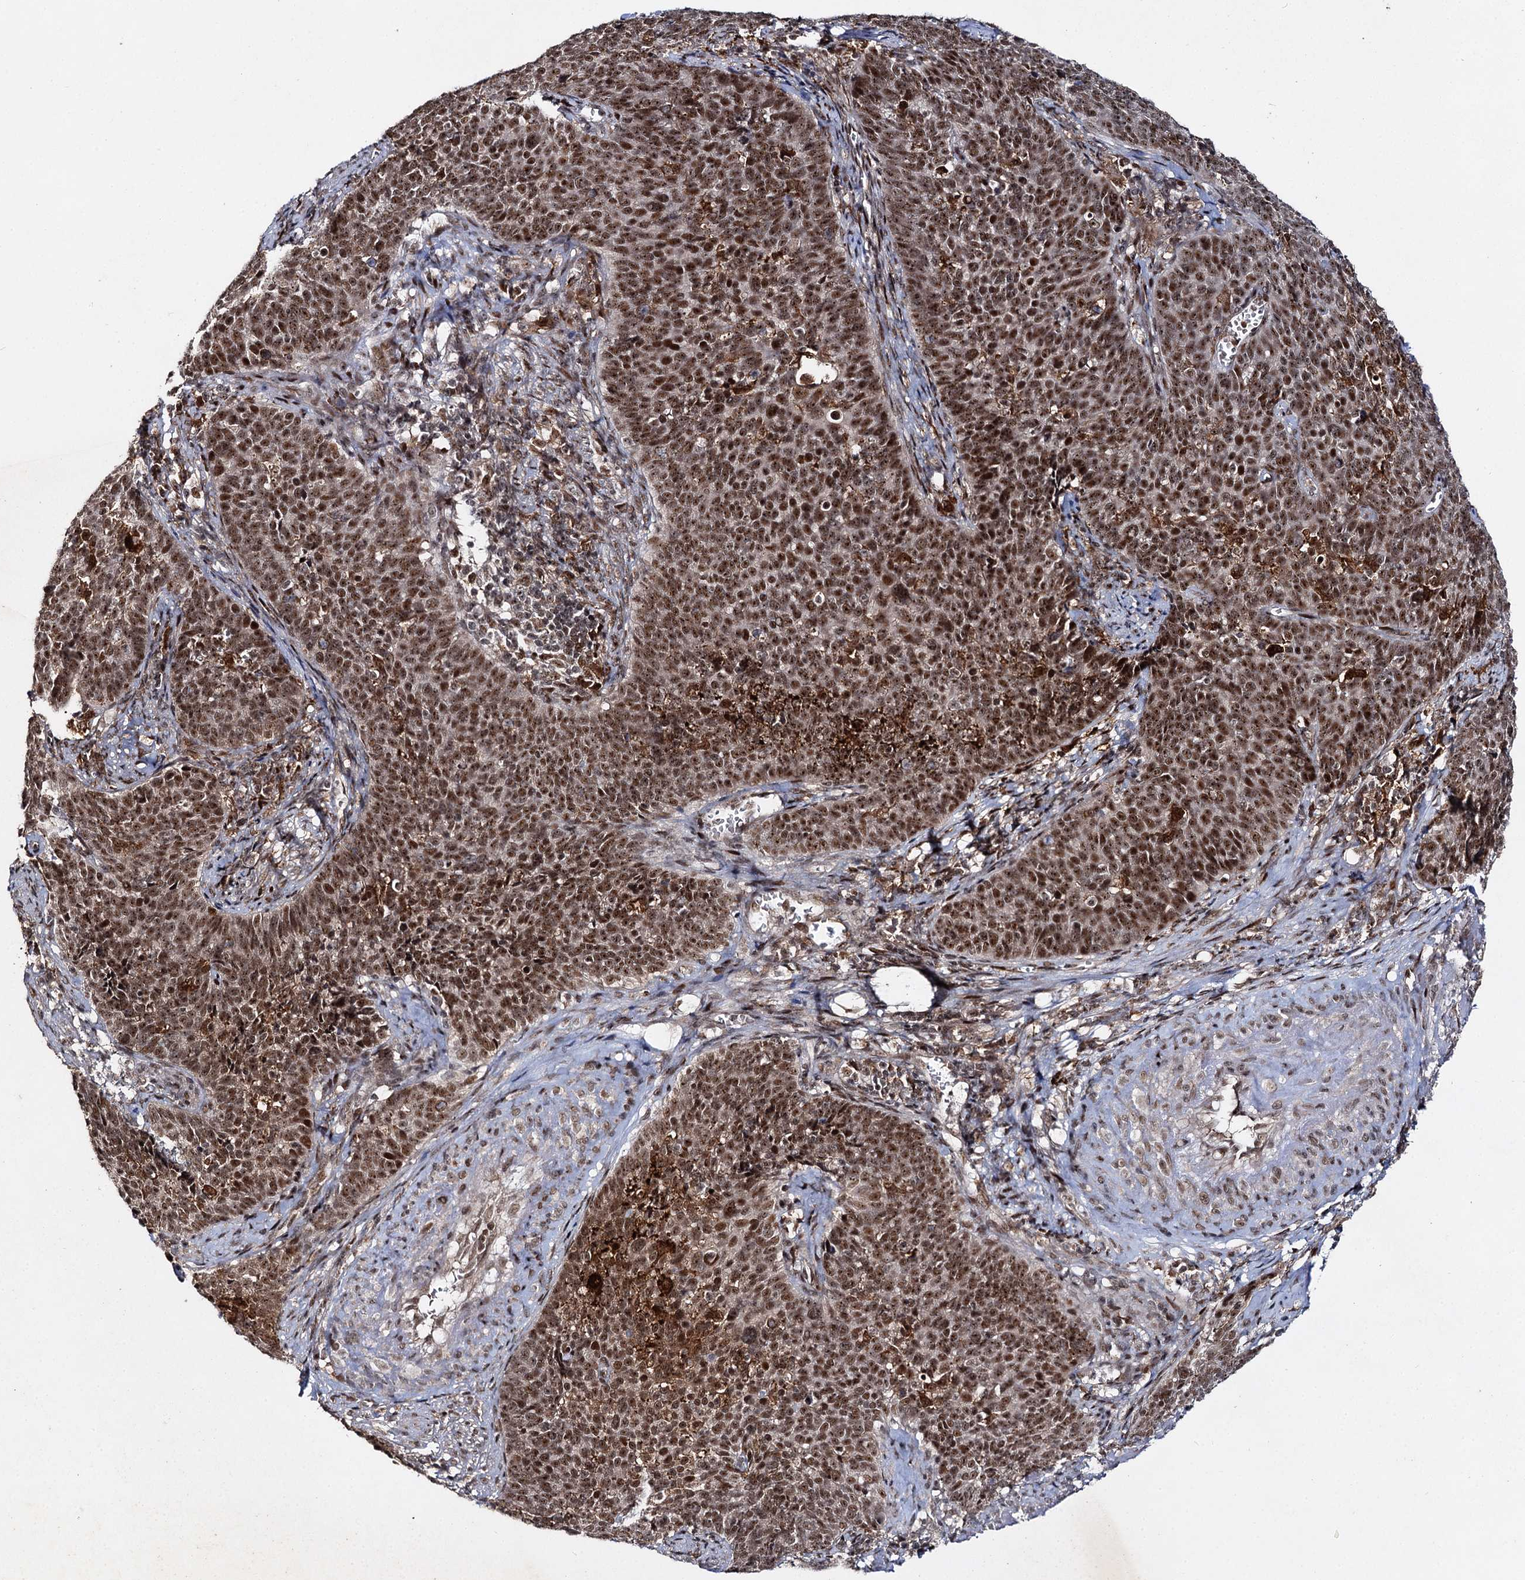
{"staining": {"intensity": "moderate", "quantity": ">75%", "location": "nuclear"}, "tissue": "cervical cancer", "cell_type": "Tumor cells", "image_type": "cancer", "snomed": [{"axis": "morphology", "description": "Squamous cell carcinoma, NOS"}, {"axis": "topography", "description": "Cervix"}], "caption": "Human cervical cancer (squamous cell carcinoma) stained with a brown dye shows moderate nuclear positive staining in approximately >75% of tumor cells.", "gene": "BUD13", "patient": {"sex": "female", "age": 39}}